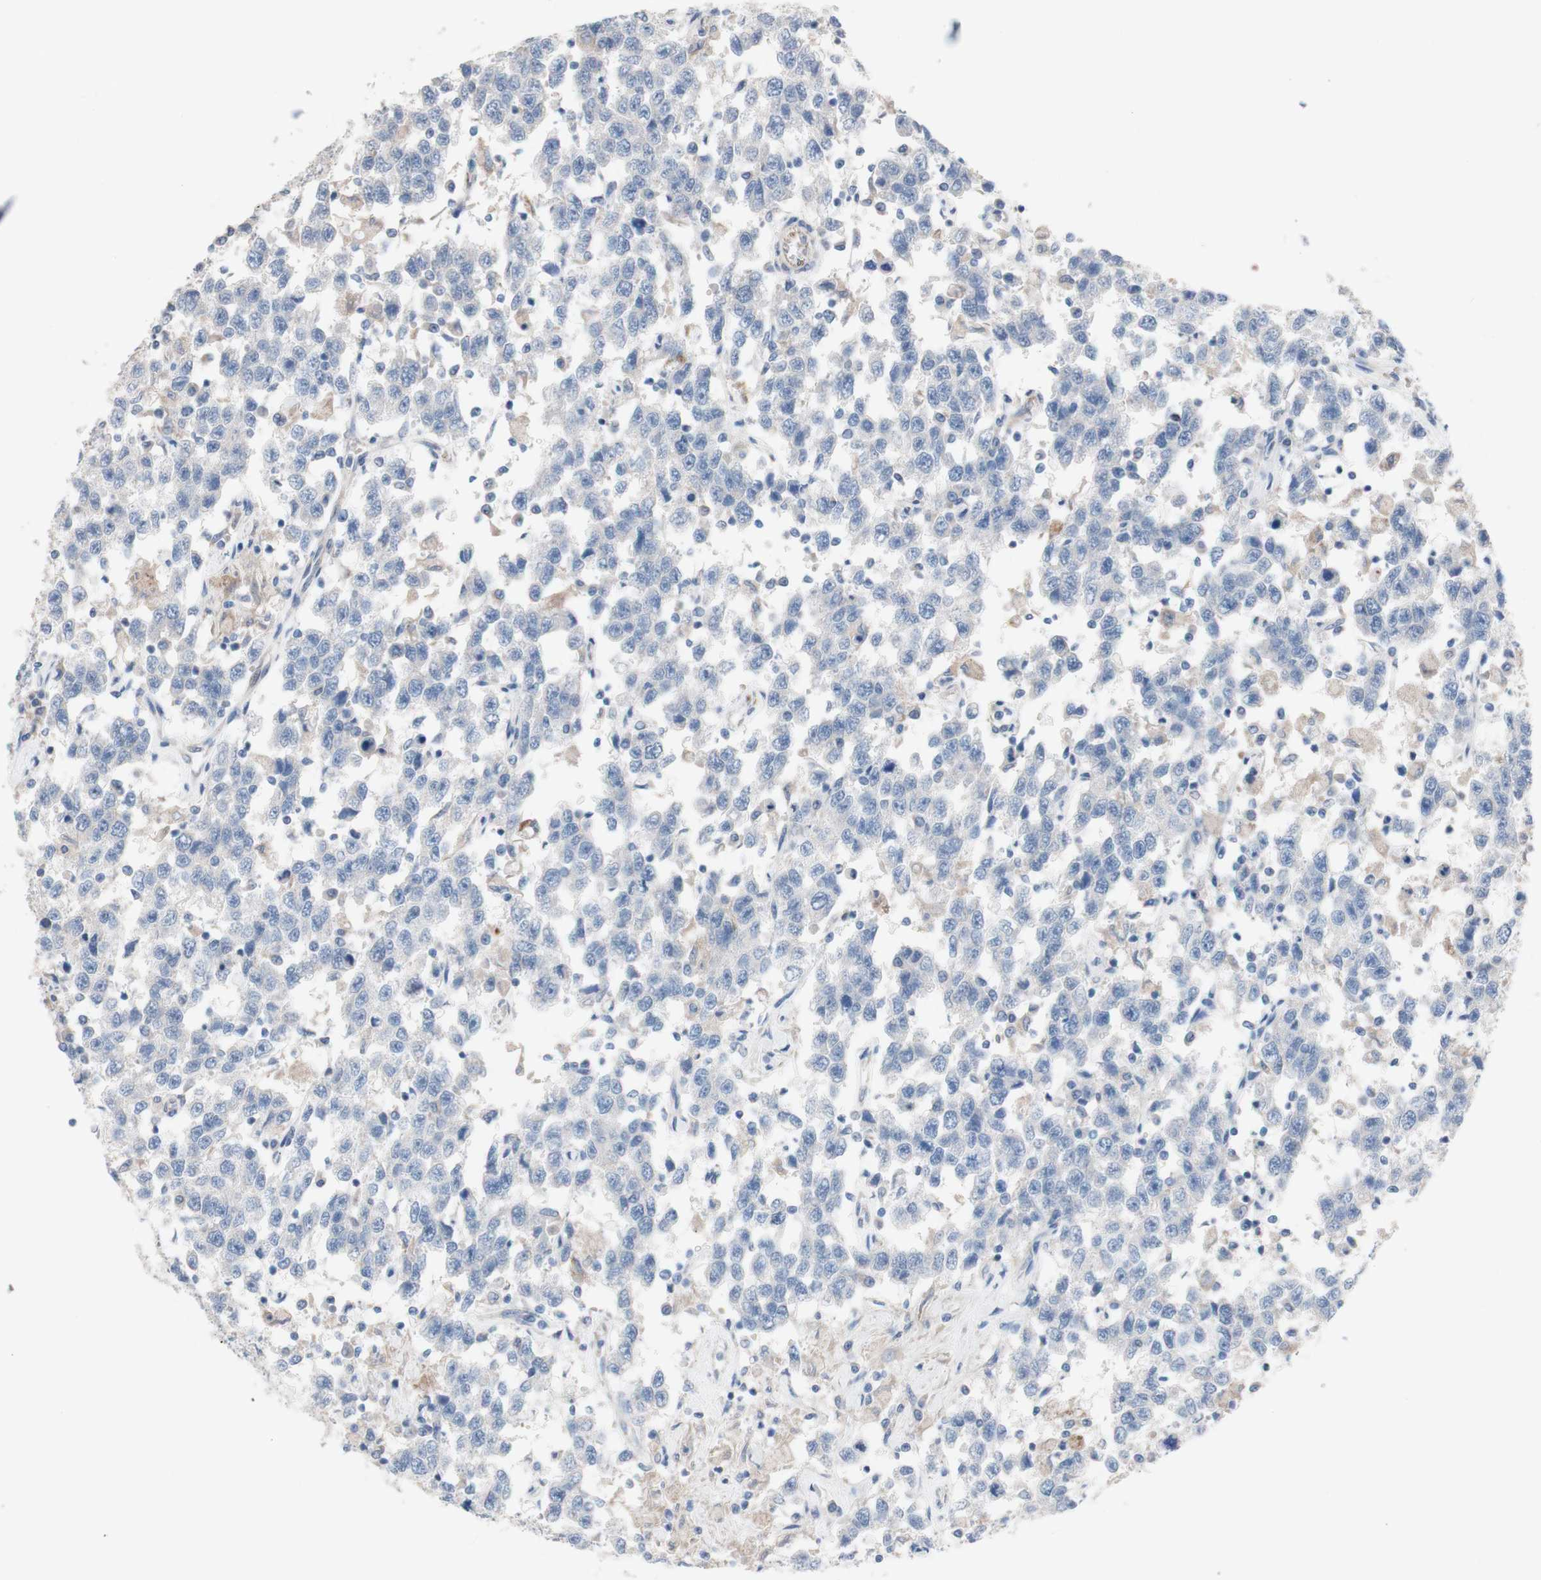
{"staining": {"intensity": "negative", "quantity": "none", "location": "none"}, "tissue": "testis cancer", "cell_type": "Tumor cells", "image_type": "cancer", "snomed": [{"axis": "morphology", "description": "Seminoma, NOS"}, {"axis": "topography", "description": "Testis"}], "caption": "This is an IHC image of testis cancer (seminoma). There is no positivity in tumor cells.", "gene": "AGPAT5", "patient": {"sex": "male", "age": 41}}